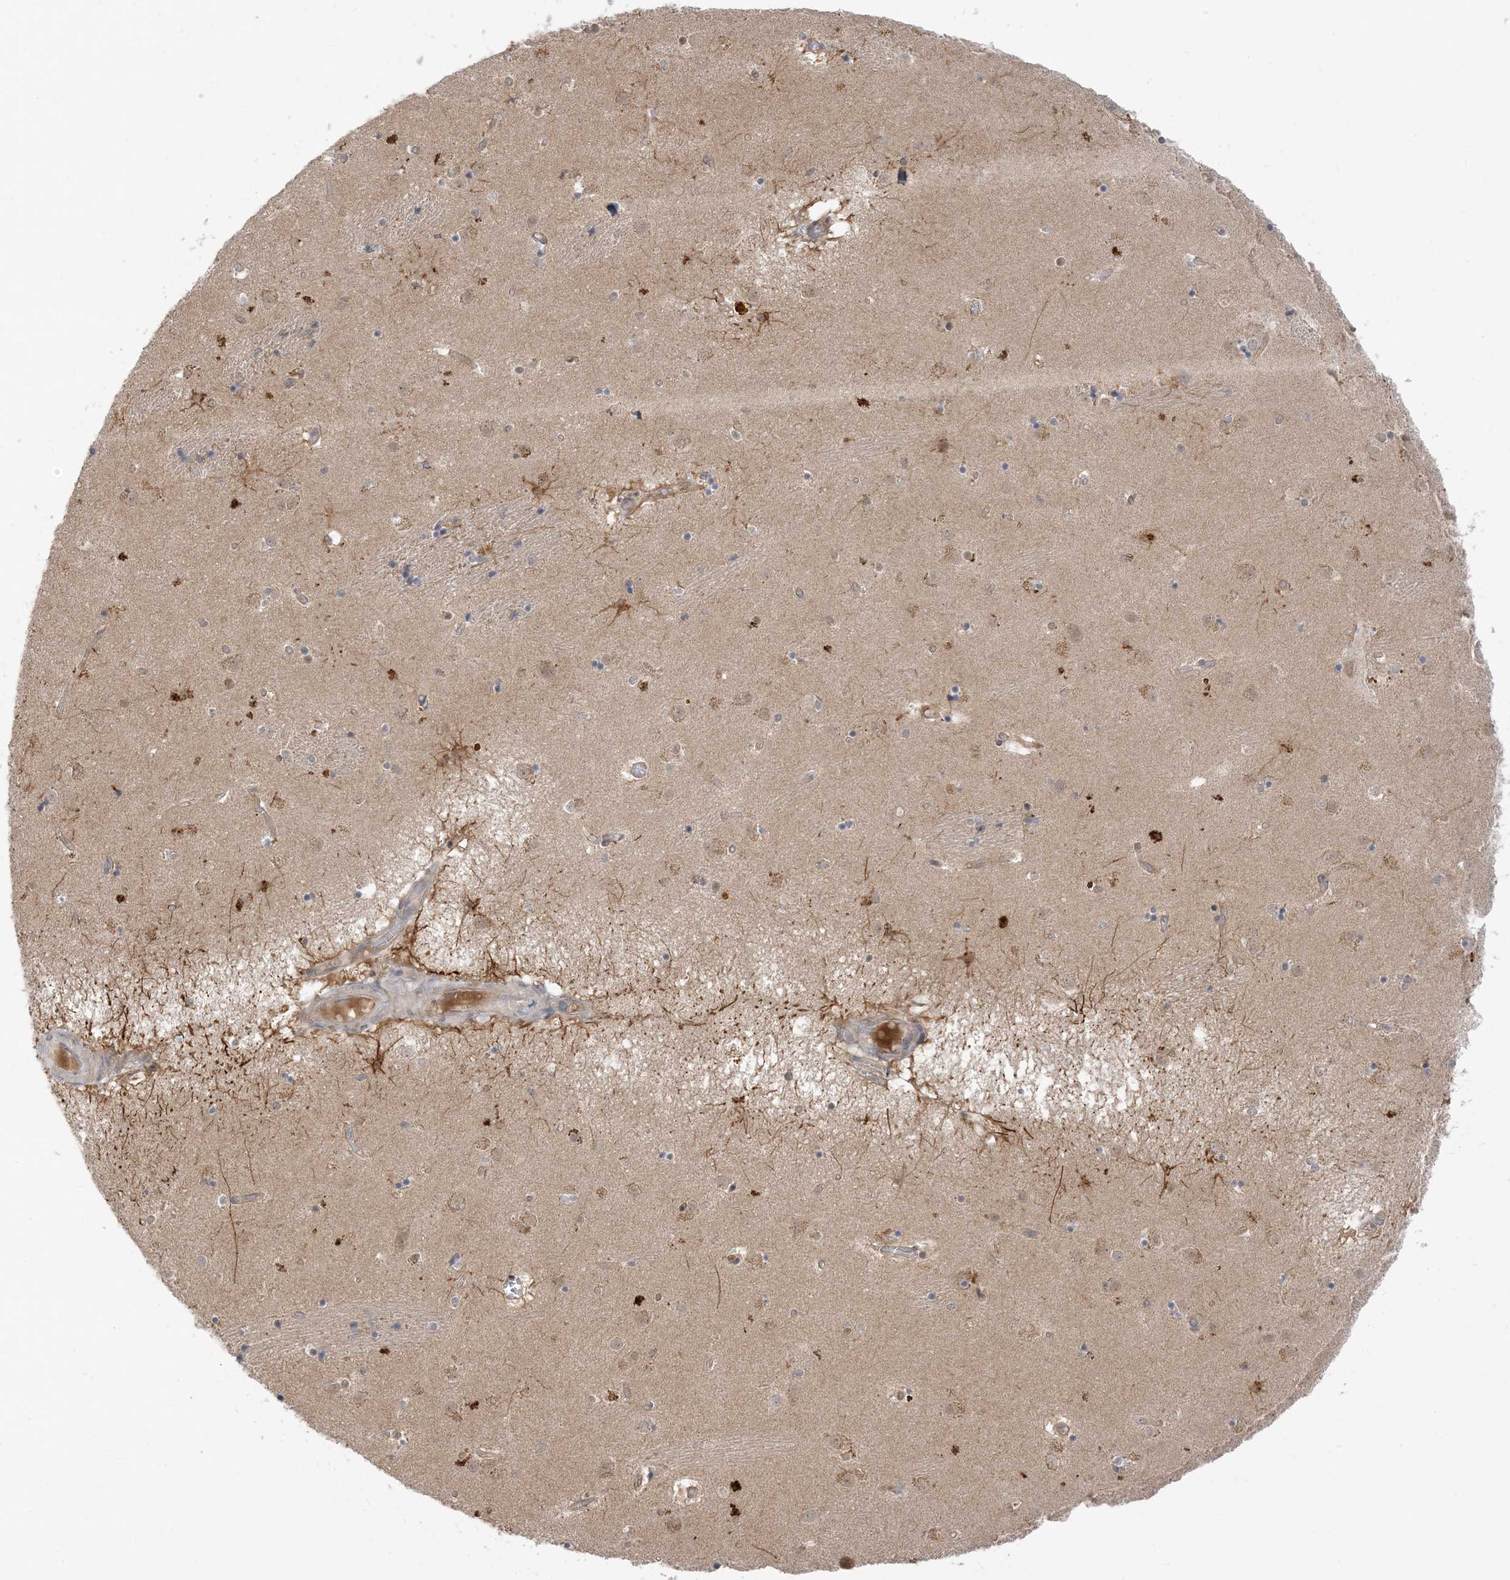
{"staining": {"intensity": "moderate", "quantity": "<25%", "location": "cytoplasmic/membranous"}, "tissue": "caudate", "cell_type": "Glial cells", "image_type": "normal", "snomed": [{"axis": "morphology", "description": "Normal tissue, NOS"}, {"axis": "topography", "description": "Lateral ventricle wall"}], "caption": "A brown stain highlights moderate cytoplasmic/membranous positivity of a protein in glial cells of benign human caudate.", "gene": "WDR26", "patient": {"sex": "male", "age": 70}}